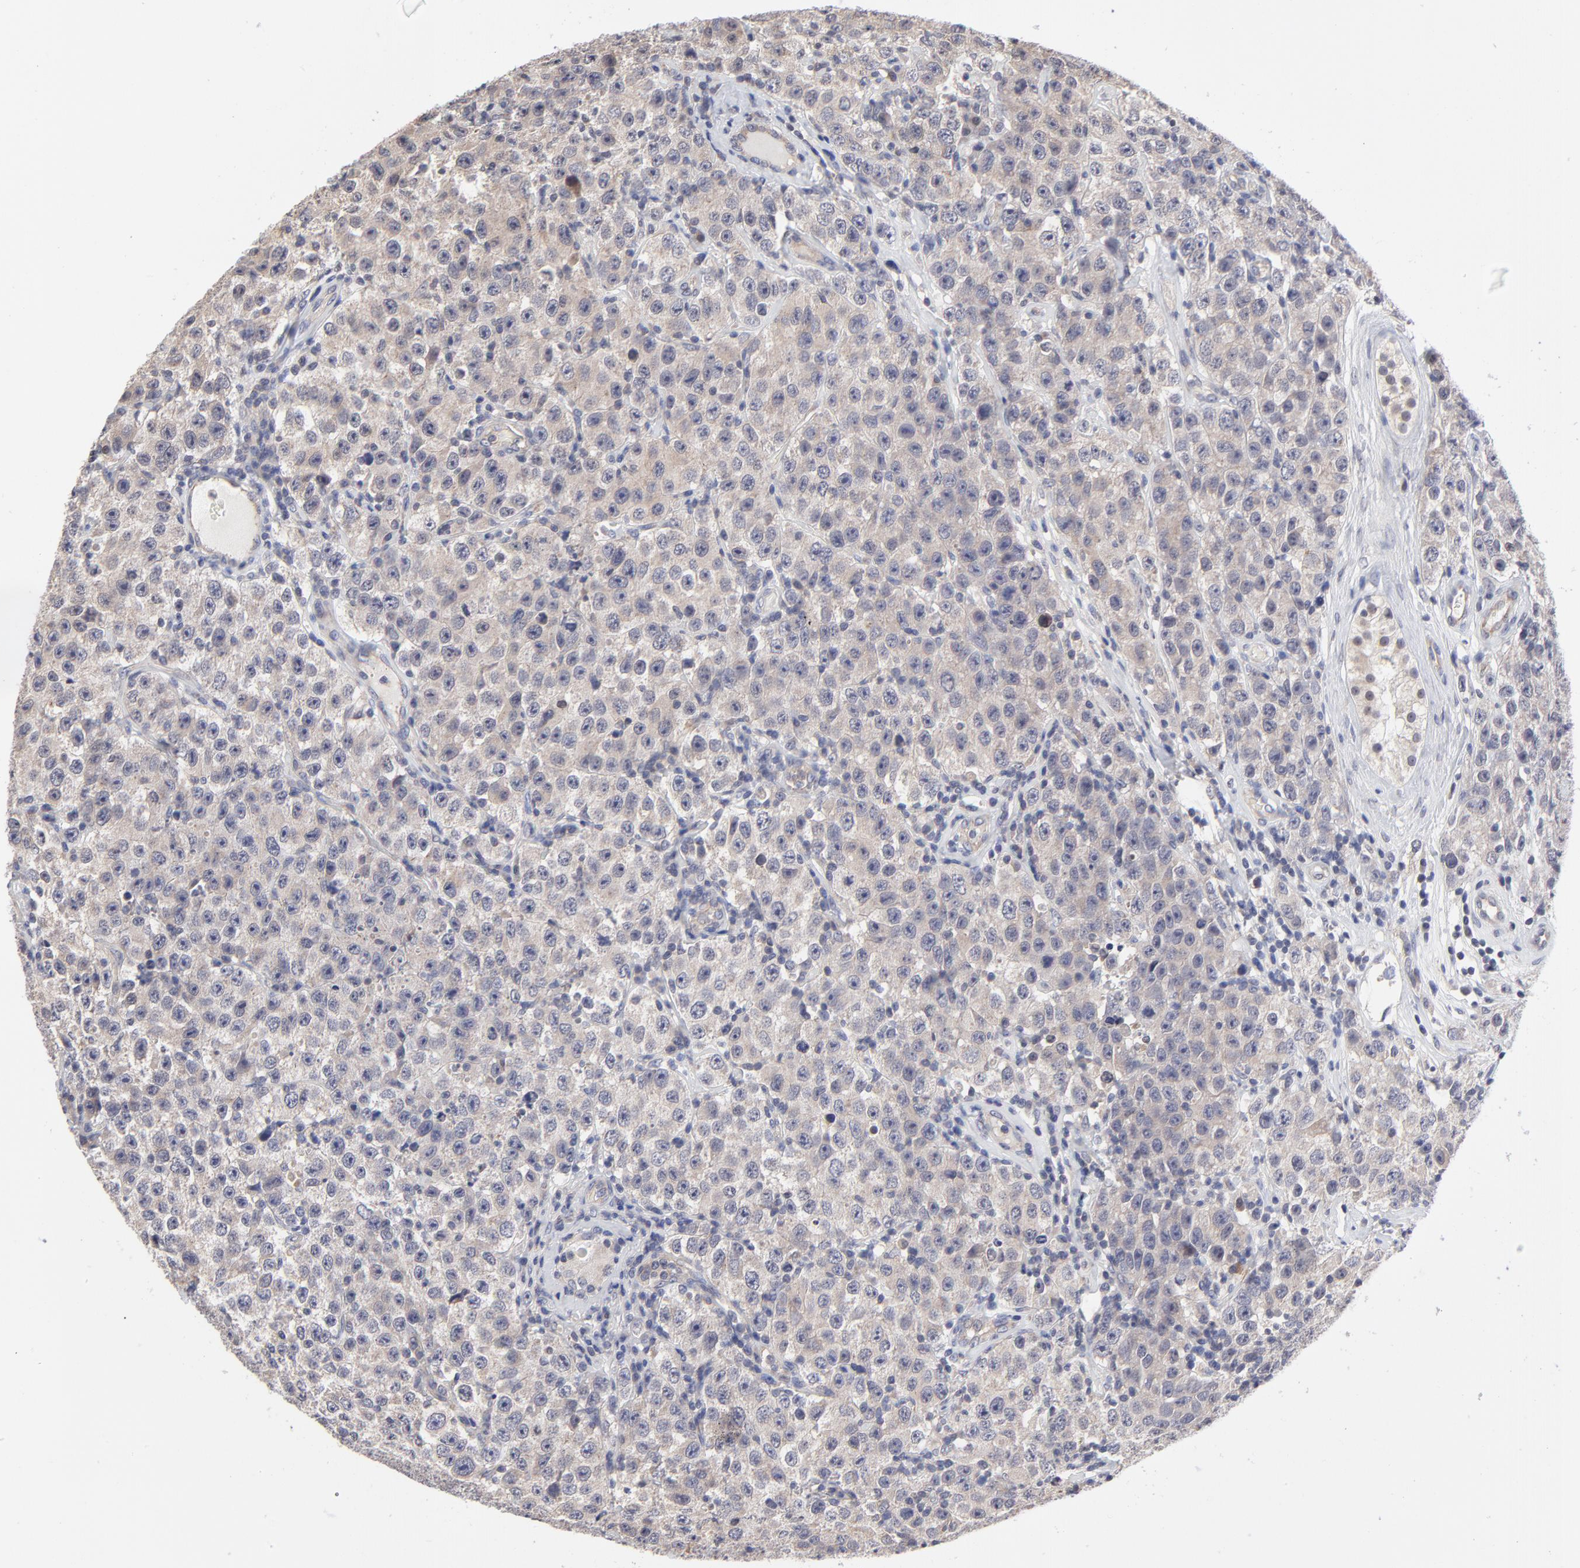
{"staining": {"intensity": "weak", "quantity": ">75%", "location": "cytoplasmic/membranous"}, "tissue": "testis cancer", "cell_type": "Tumor cells", "image_type": "cancer", "snomed": [{"axis": "morphology", "description": "Seminoma, NOS"}, {"axis": "topography", "description": "Testis"}], "caption": "DAB (3,3'-diaminobenzidine) immunohistochemical staining of seminoma (testis) displays weak cytoplasmic/membranous protein staining in about >75% of tumor cells.", "gene": "ZNF157", "patient": {"sex": "male", "age": 52}}